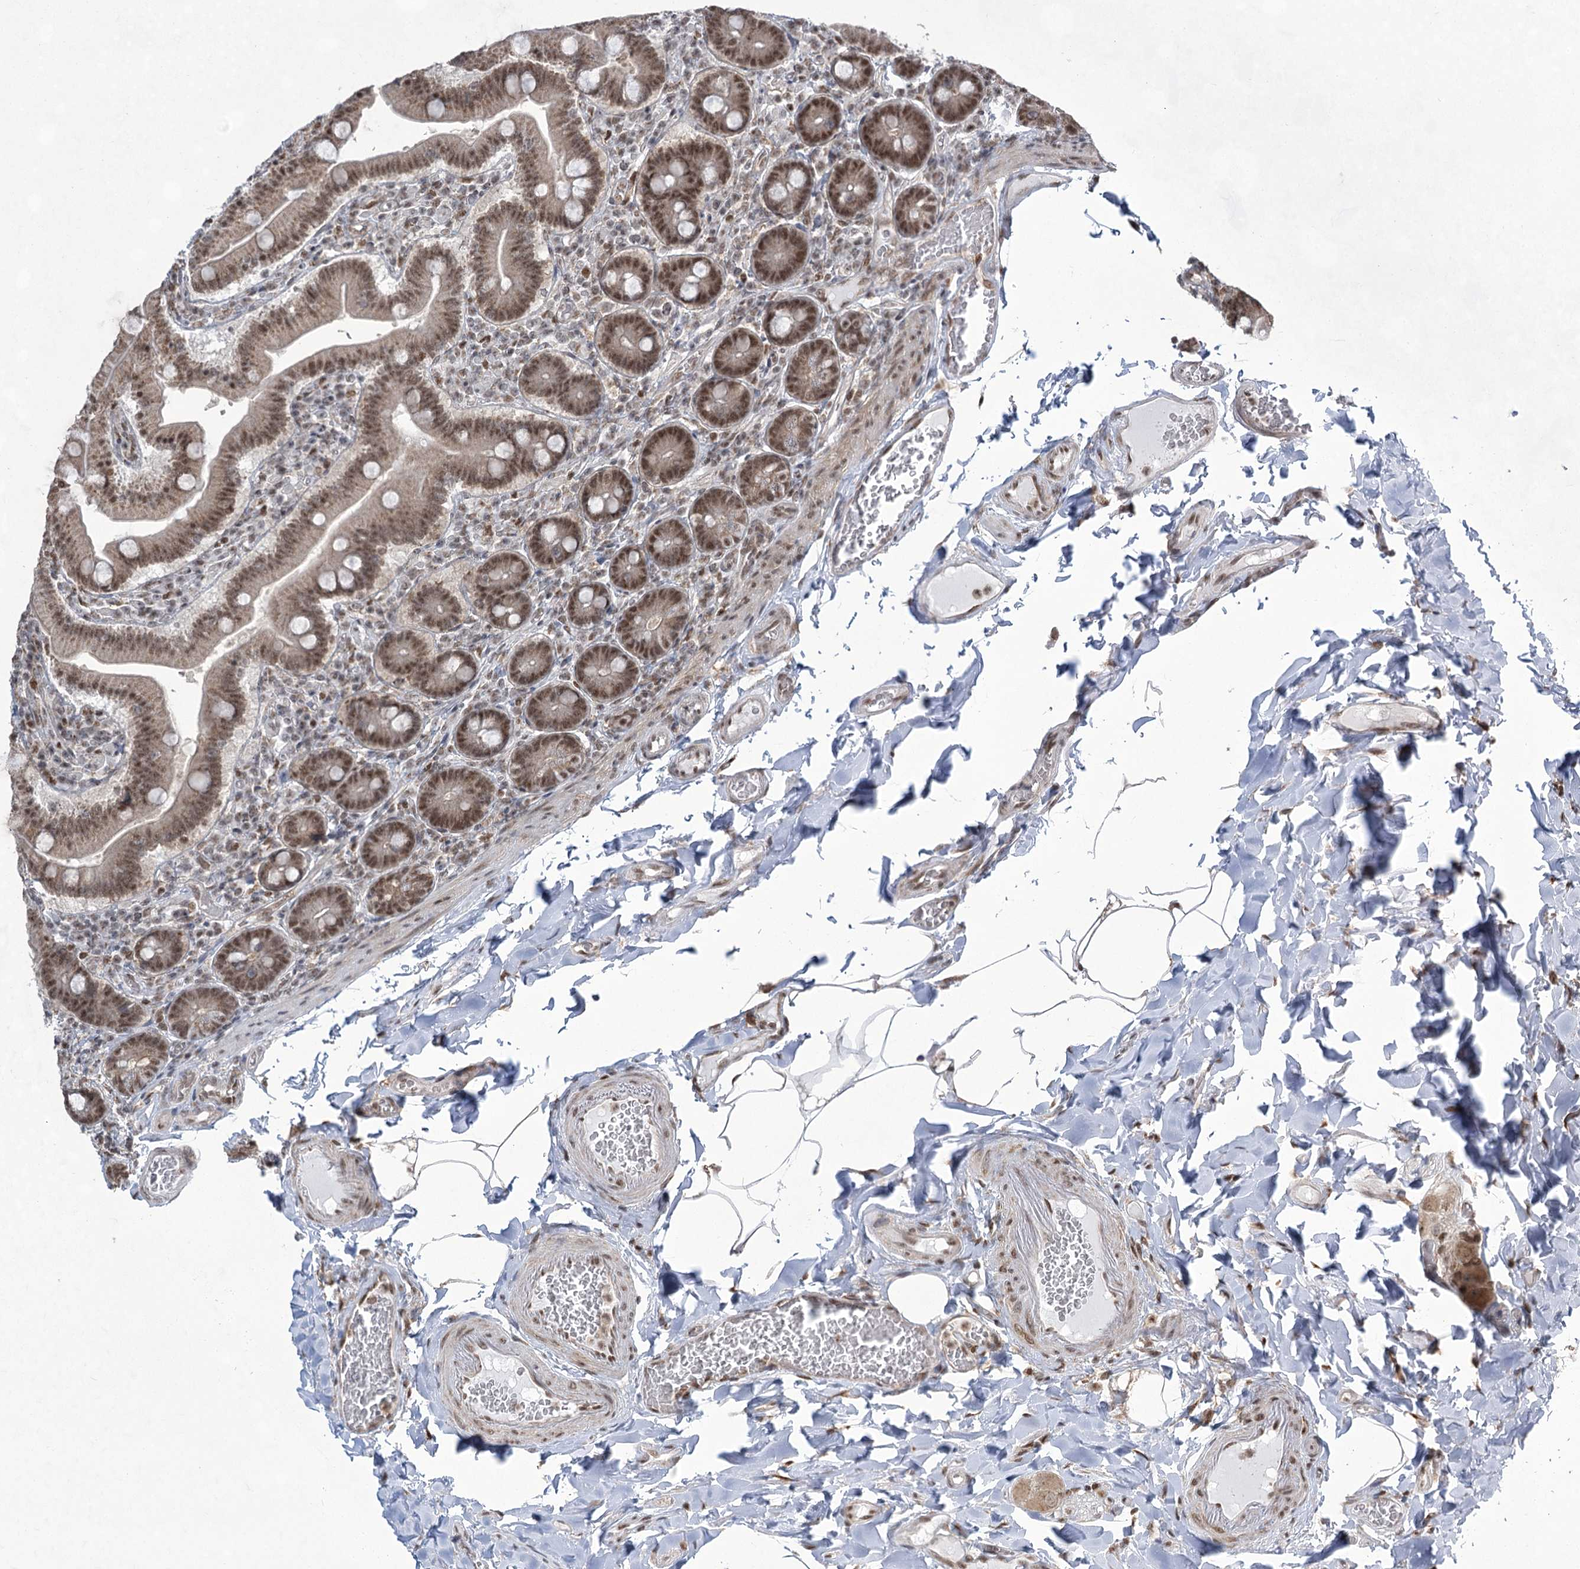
{"staining": {"intensity": "moderate", "quantity": ">75%", "location": "nuclear"}, "tissue": "duodenum", "cell_type": "Glandular cells", "image_type": "normal", "snomed": [{"axis": "morphology", "description": "Normal tissue, NOS"}, {"axis": "topography", "description": "Duodenum"}], "caption": "Protein analysis of normal duodenum demonstrates moderate nuclear expression in about >75% of glandular cells. The protein of interest is stained brown, and the nuclei are stained in blue (DAB (3,3'-diaminobenzidine) IHC with brightfield microscopy, high magnification).", "gene": "ZCCHC8", "patient": {"sex": "female", "age": 62}}